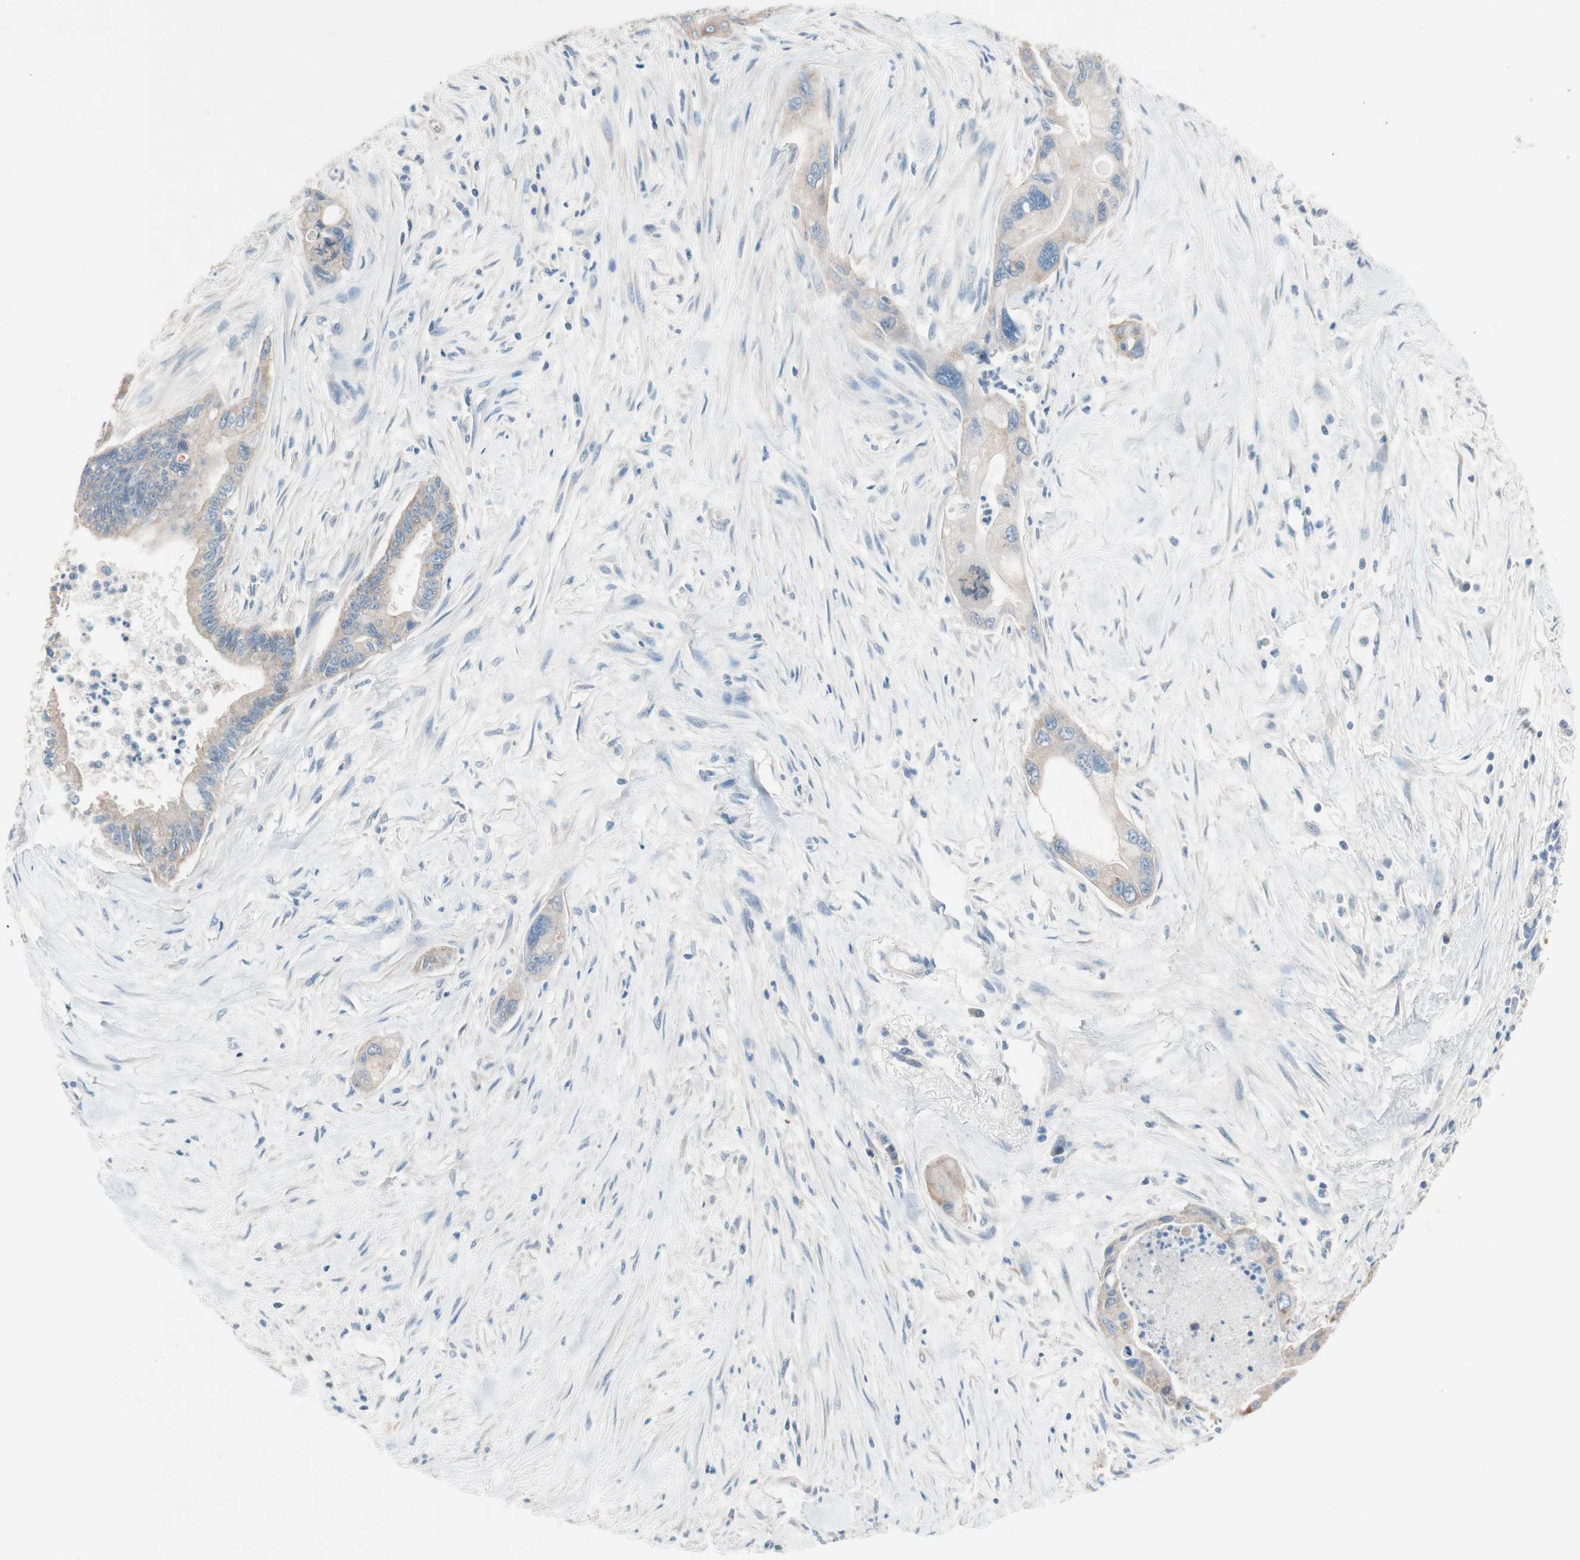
{"staining": {"intensity": "weak", "quantity": "<25%", "location": "cytoplasmic/membranous"}, "tissue": "pancreatic cancer", "cell_type": "Tumor cells", "image_type": "cancer", "snomed": [{"axis": "morphology", "description": "Adenocarcinoma, NOS"}, {"axis": "topography", "description": "Pancreas"}], "caption": "A high-resolution photomicrograph shows immunohistochemistry (IHC) staining of pancreatic cancer (adenocarcinoma), which reveals no significant positivity in tumor cells. The staining was performed using DAB to visualize the protein expression in brown, while the nuclei were stained in blue with hematoxylin (Magnification: 20x).", "gene": "GLUL", "patient": {"sex": "male", "age": 70}}